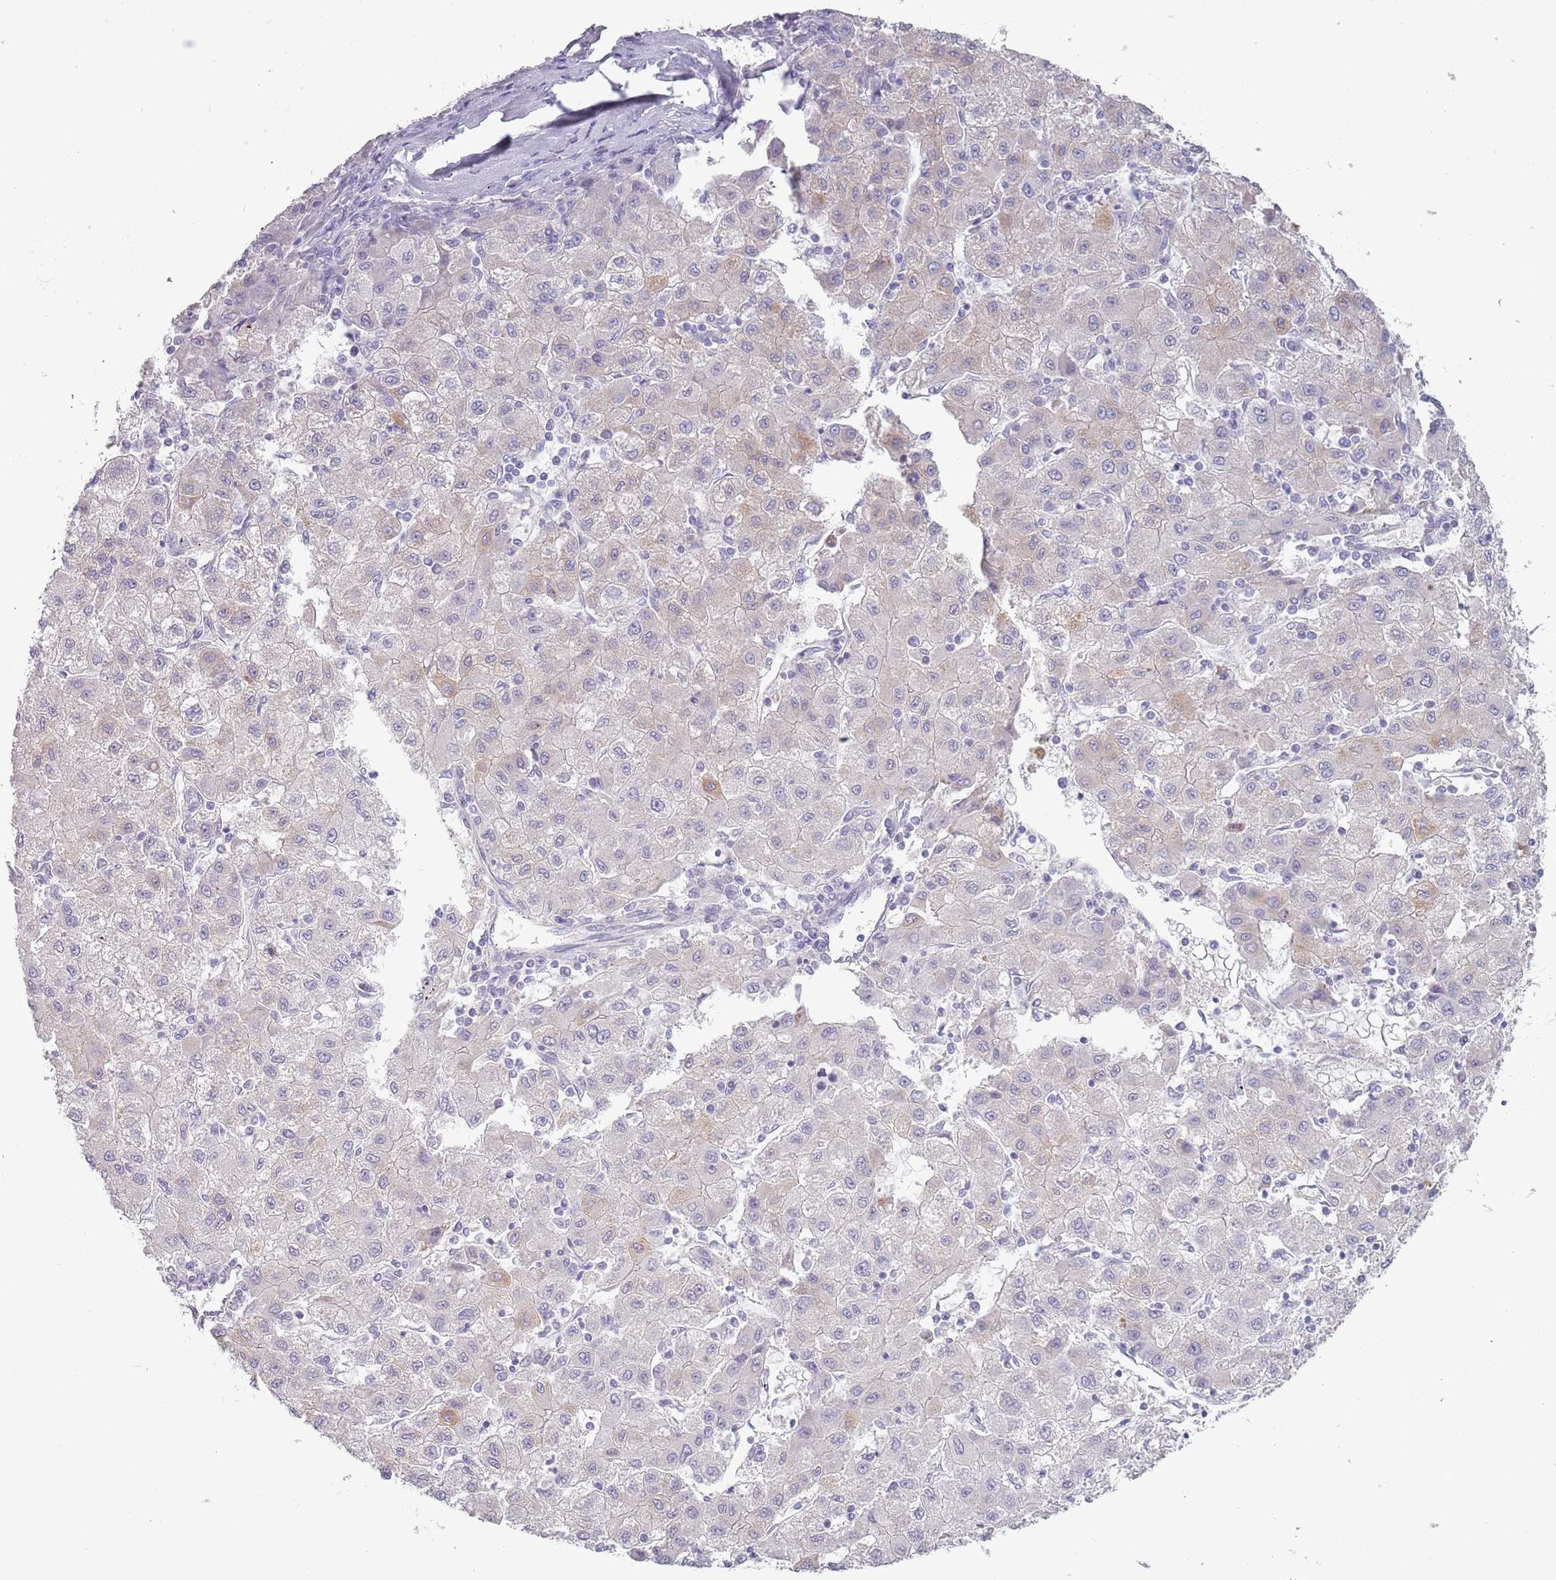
{"staining": {"intensity": "weak", "quantity": "<25%", "location": "cytoplasmic/membranous"}, "tissue": "liver cancer", "cell_type": "Tumor cells", "image_type": "cancer", "snomed": [{"axis": "morphology", "description": "Carcinoma, Hepatocellular, NOS"}, {"axis": "topography", "description": "Liver"}], "caption": "There is no significant staining in tumor cells of hepatocellular carcinoma (liver).", "gene": "TNFRSF6B", "patient": {"sex": "male", "age": 72}}